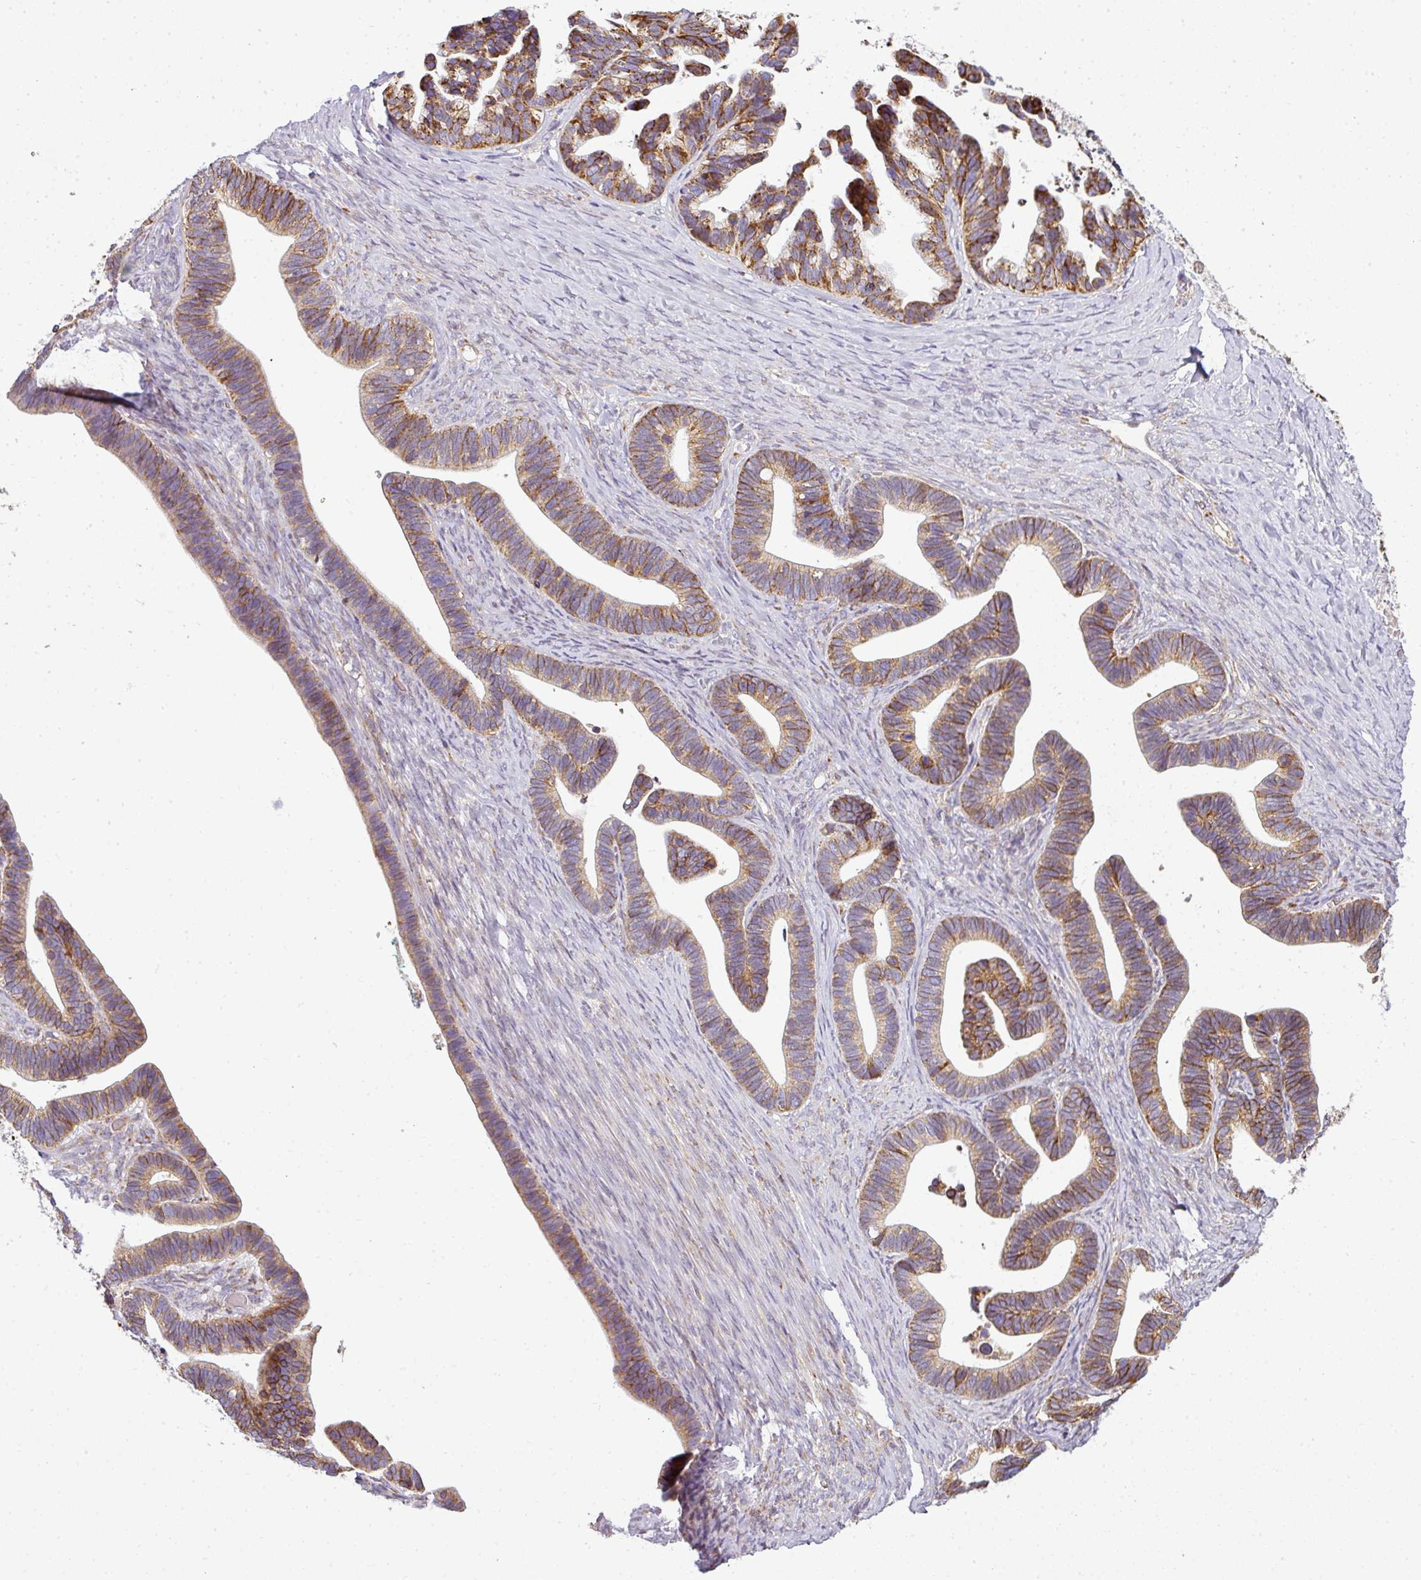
{"staining": {"intensity": "moderate", "quantity": ">75%", "location": "cytoplasmic/membranous"}, "tissue": "ovarian cancer", "cell_type": "Tumor cells", "image_type": "cancer", "snomed": [{"axis": "morphology", "description": "Cystadenocarcinoma, serous, NOS"}, {"axis": "topography", "description": "Ovary"}], "caption": "IHC micrograph of neoplastic tissue: ovarian cancer (serous cystadenocarcinoma) stained using immunohistochemistry (IHC) shows medium levels of moderate protein expression localized specifically in the cytoplasmic/membranous of tumor cells, appearing as a cytoplasmic/membranous brown color.", "gene": "ANKRD18A", "patient": {"sex": "female", "age": 56}}